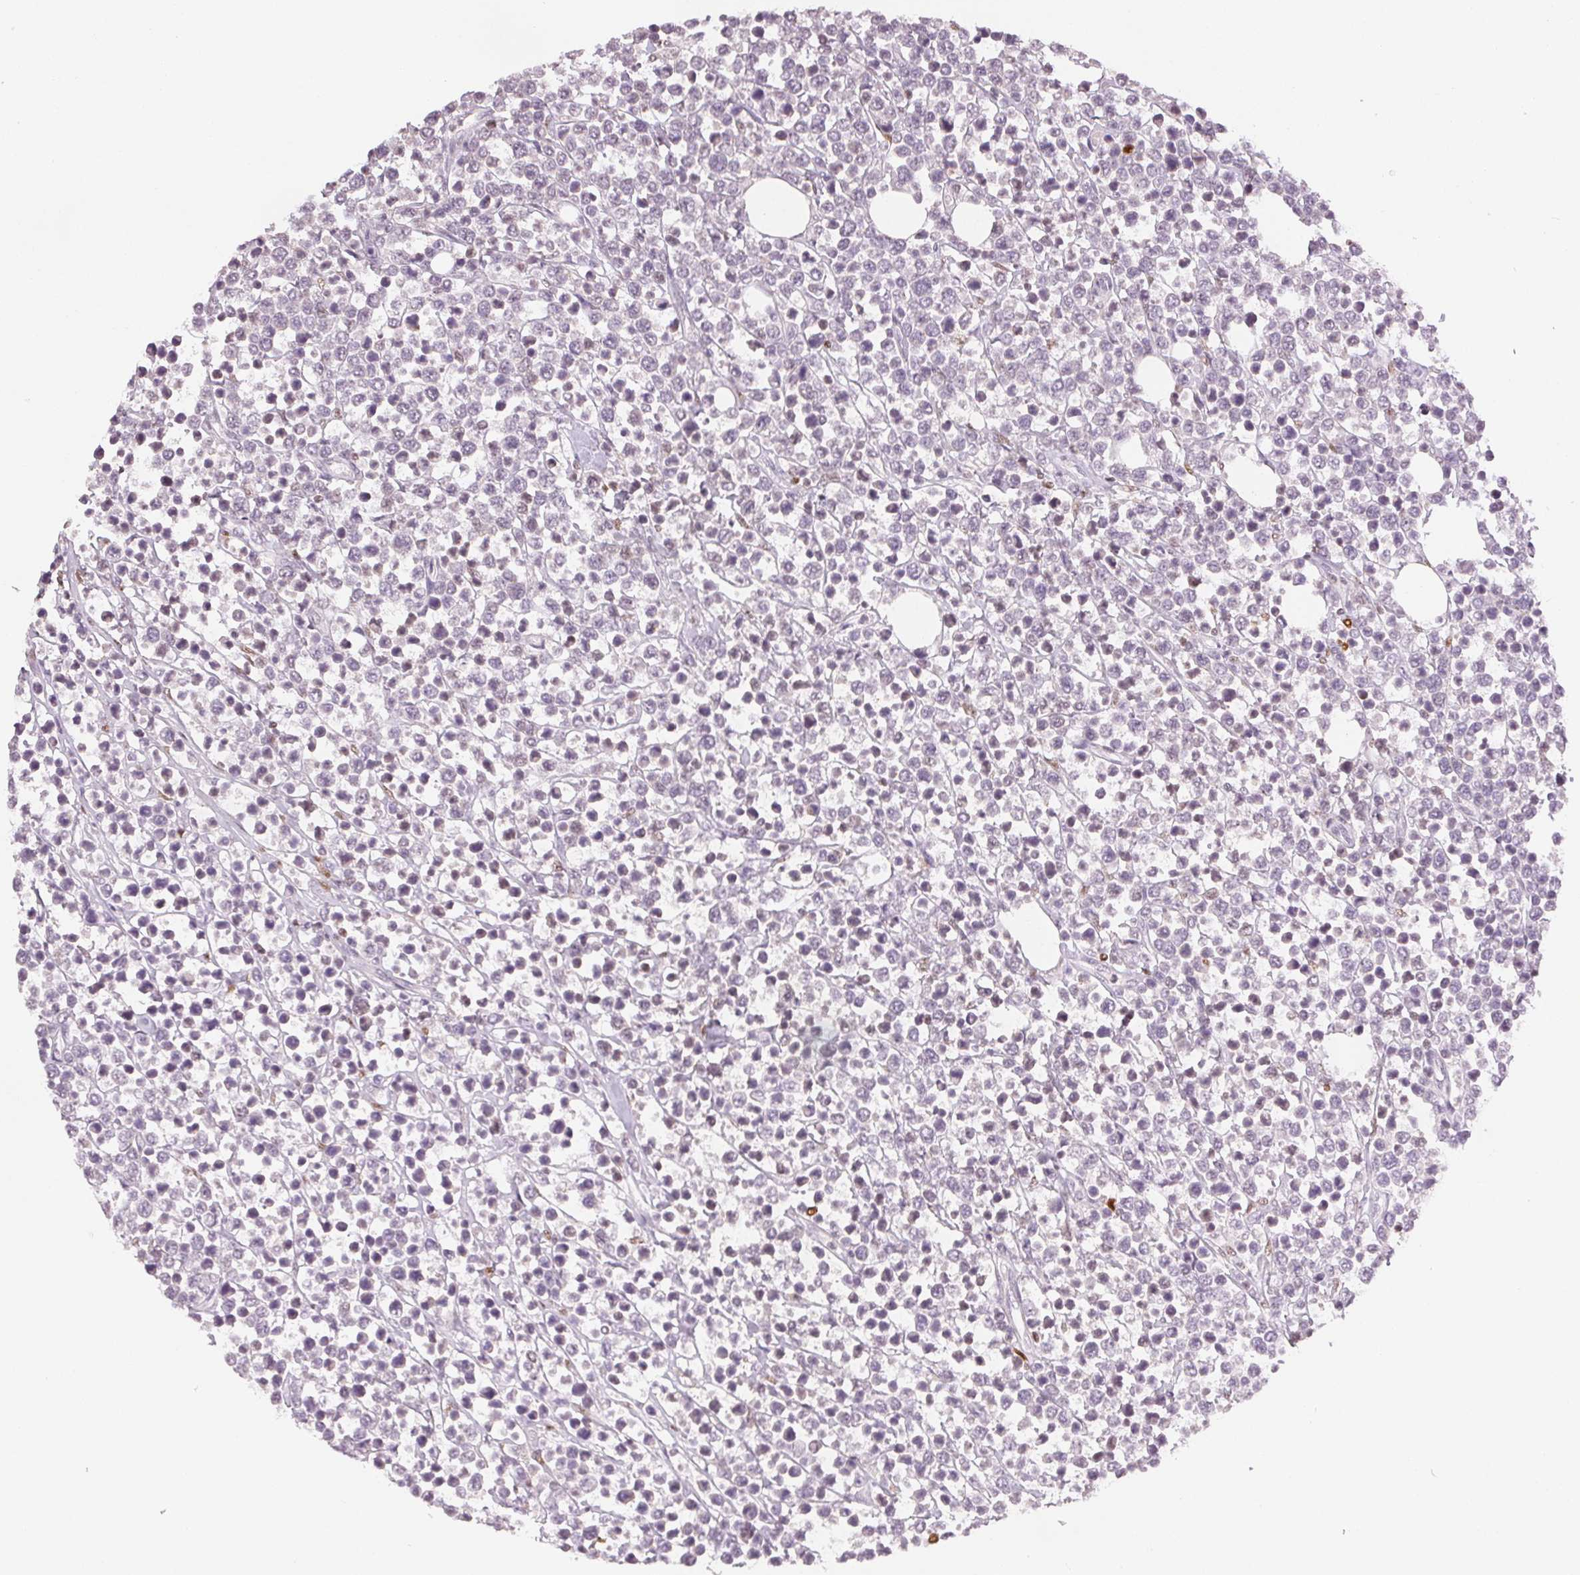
{"staining": {"intensity": "negative", "quantity": "none", "location": "none"}, "tissue": "lymphoma", "cell_type": "Tumor cells", "image_type": "cancer", "snomed": [{"axis": "morphology", "description": "Malignant lymphoma, non-Hodgkin's type, High grade"}, {"axis": "topography", "description": "Soft tissue"}], "caption": "A high-resolution photomicrograph shows IHC staining of malignant lymphoma, non-Hodgkin's type (high-grade), which exhibits no significant positivity in tumor cells.", "gene": "RUNX2", "patient": {"sex": "female", "age": 56}}